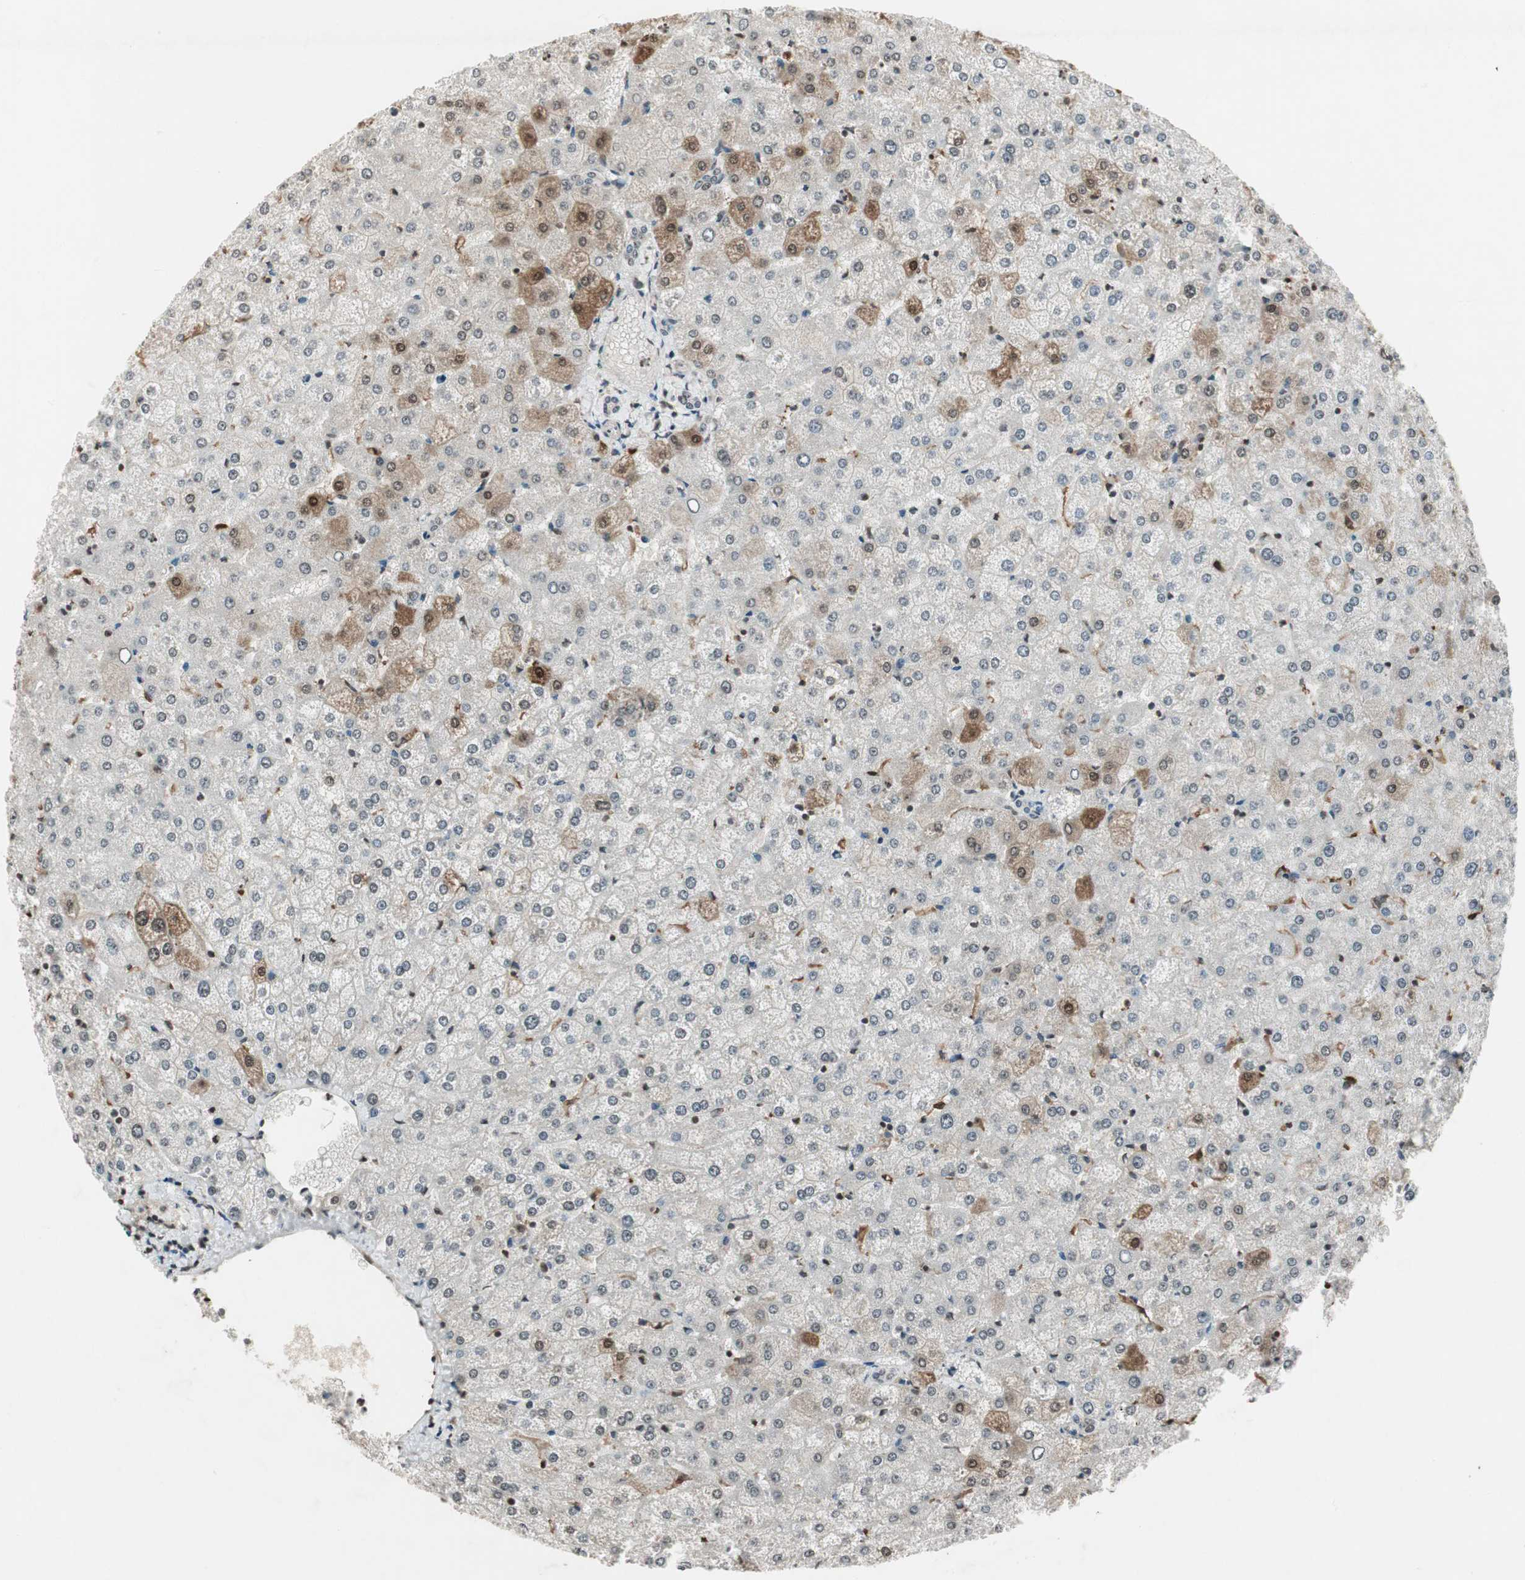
{"staining": {"intensity": "negative", "quantity": "none", "location": "none"}, "tissue": "liver", "cell_type": "Cholangiocytes", "image_type": "normal", "snomed": [{"axis": "morphology", "description": "Normal tissue, NOS"}, {"axis": "topography", "description": "Liver"}], "caption": "Immunohistochemical staining of unremarkable human liver exhibits no significant expression in cholangiocytes.", "gene": "PRKG1", "patient": {"sex": "female", "age": 32}}